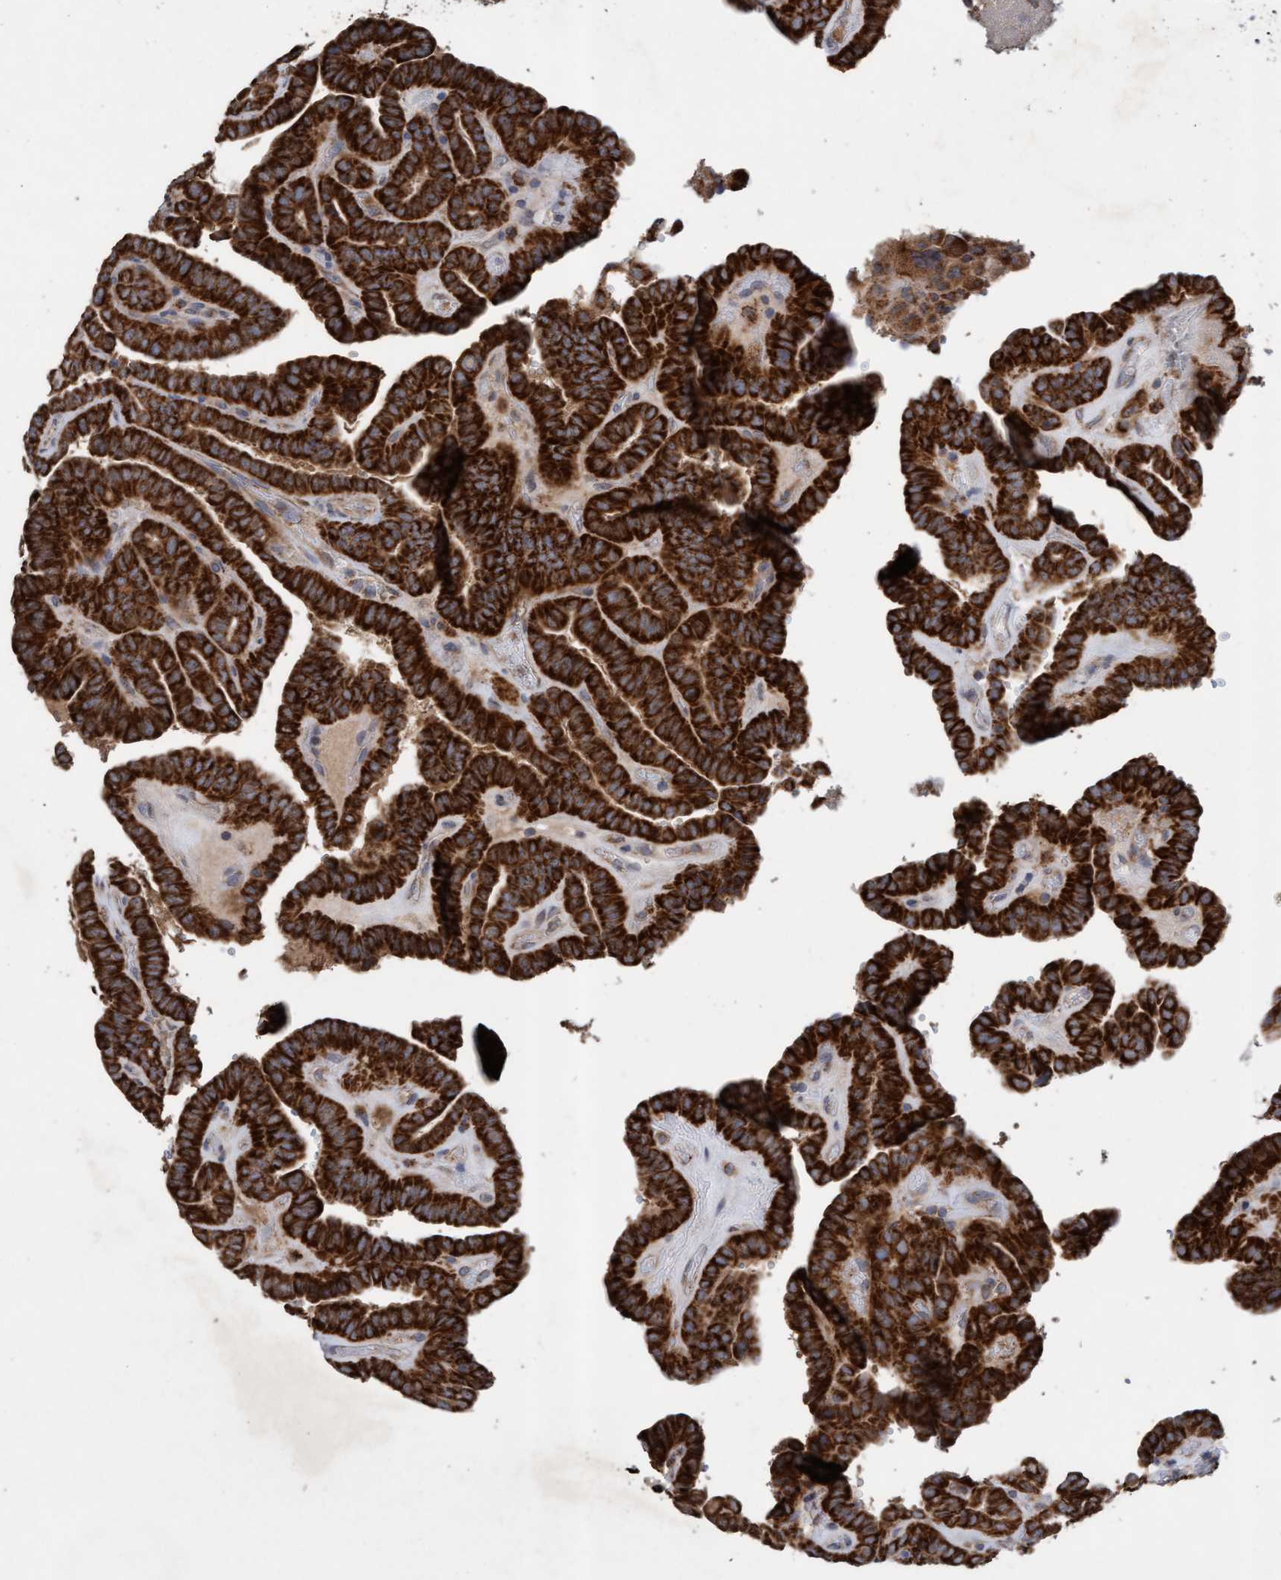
{"staining": {"intensity": "strong", "quantity": ">75%", "location": "cytoplasmic/membranous"}, "tissue": "thyroid cancer", "cell_type": "Tumor cells", "image_type": "cancer", "snomed": [{"axis": "morphology", "description": "Papillary adenocarcinoma, NOS"}, {"axis": "topography", "description": "Thyroid gland"}], "caption": "Human papillary adenocarcinoma (thyroid) stained with a protein marker displays strong staining in tumor cells.", "gene": "ATPAF2", "patient": {"sex": "male", "age": 77}}